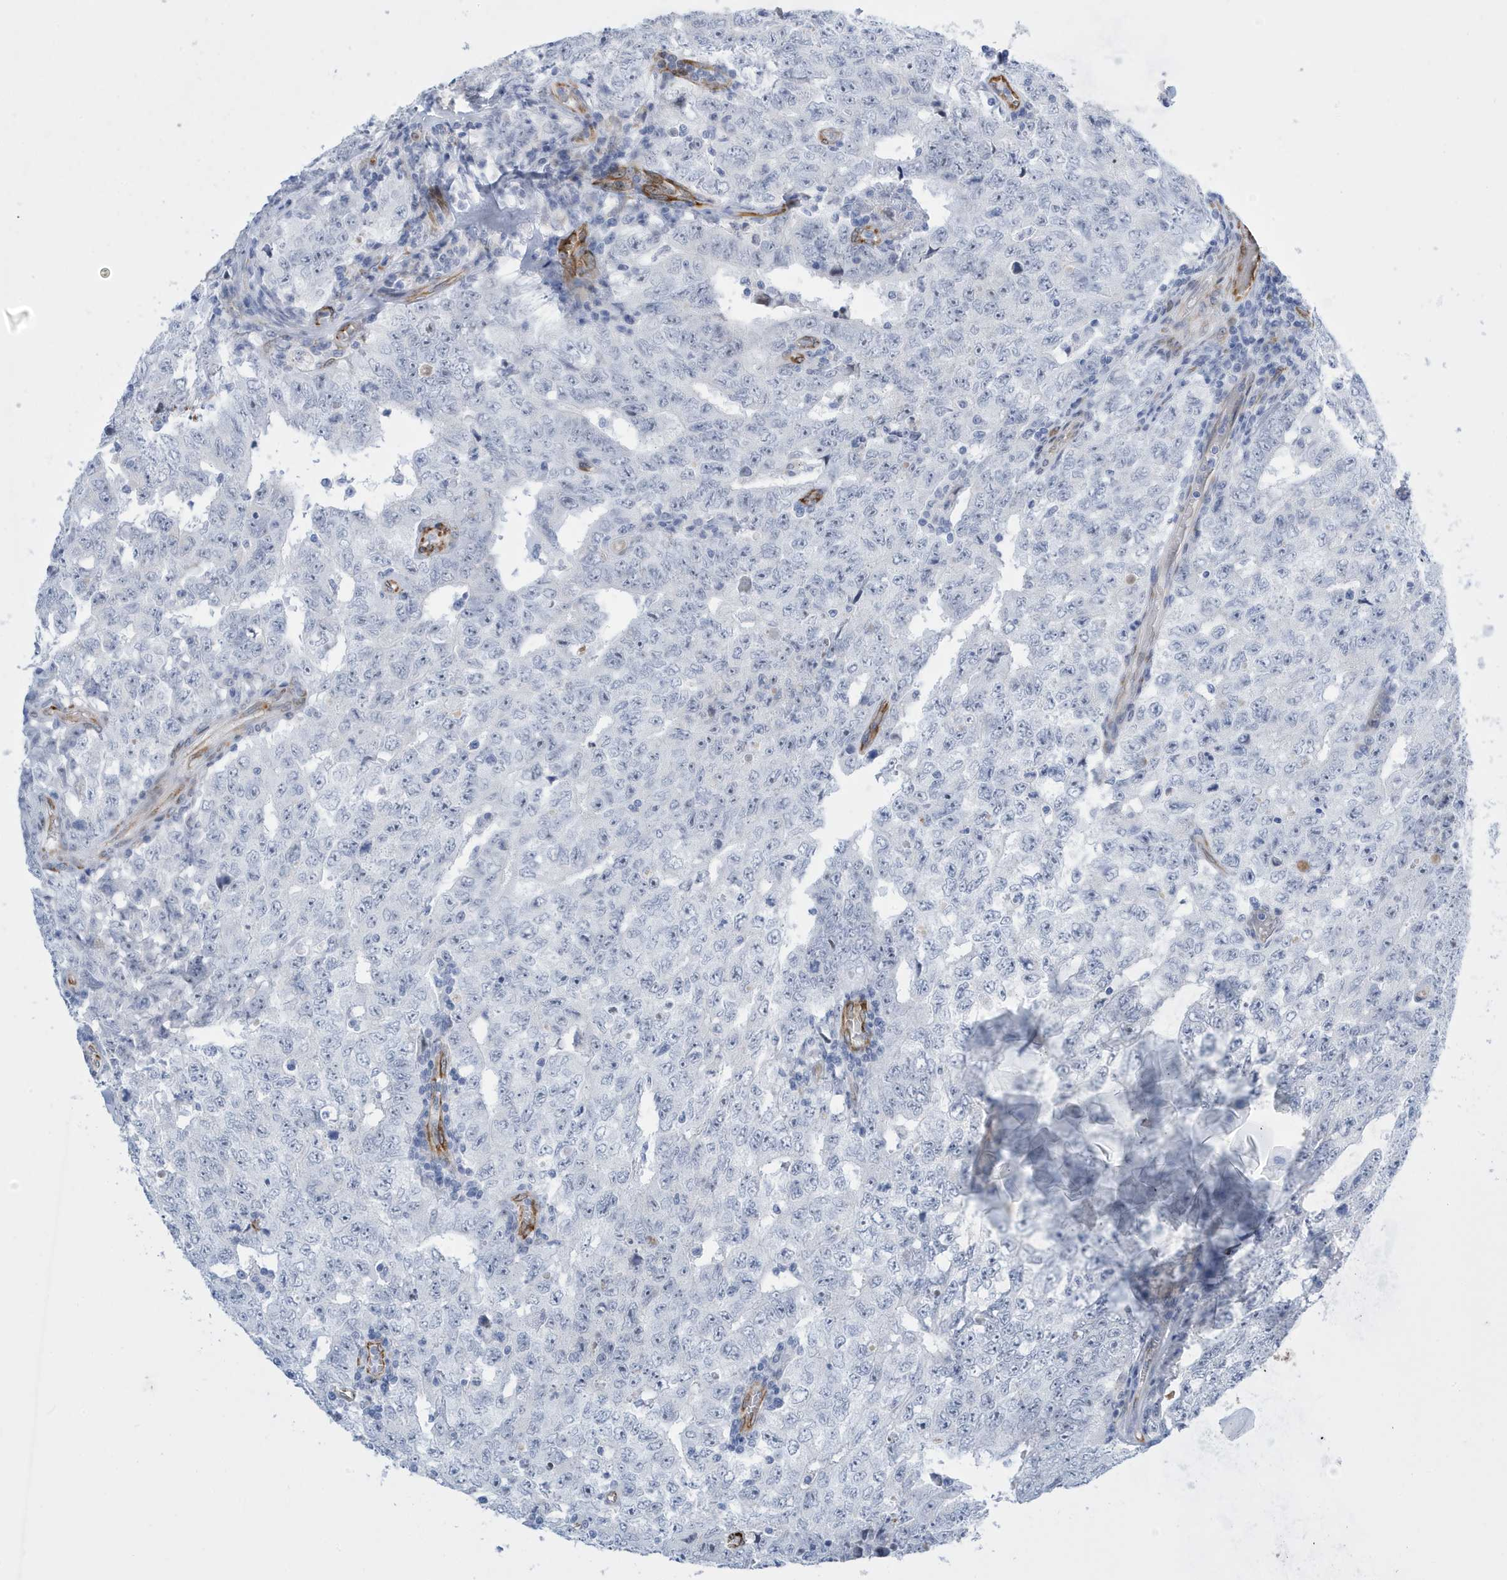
{"staining": {"intensity": "negative", "quantity": "none", "location": "none"}, "tissue": "testis cancer", "cell_type": "Tumor cells", "image_type": "cancer", "snomed": [{"axis": "morphology", "description": "Carcinoma, Embryonal, NOS"}, {"axis": "topography", "description": "Testis"}], "caption": "IHC of human embryonal carcinoma (testis) shows no expression in tumor cells.", "gene": "SEMA3F", "patient": {"sex": "male", "age": 26}}